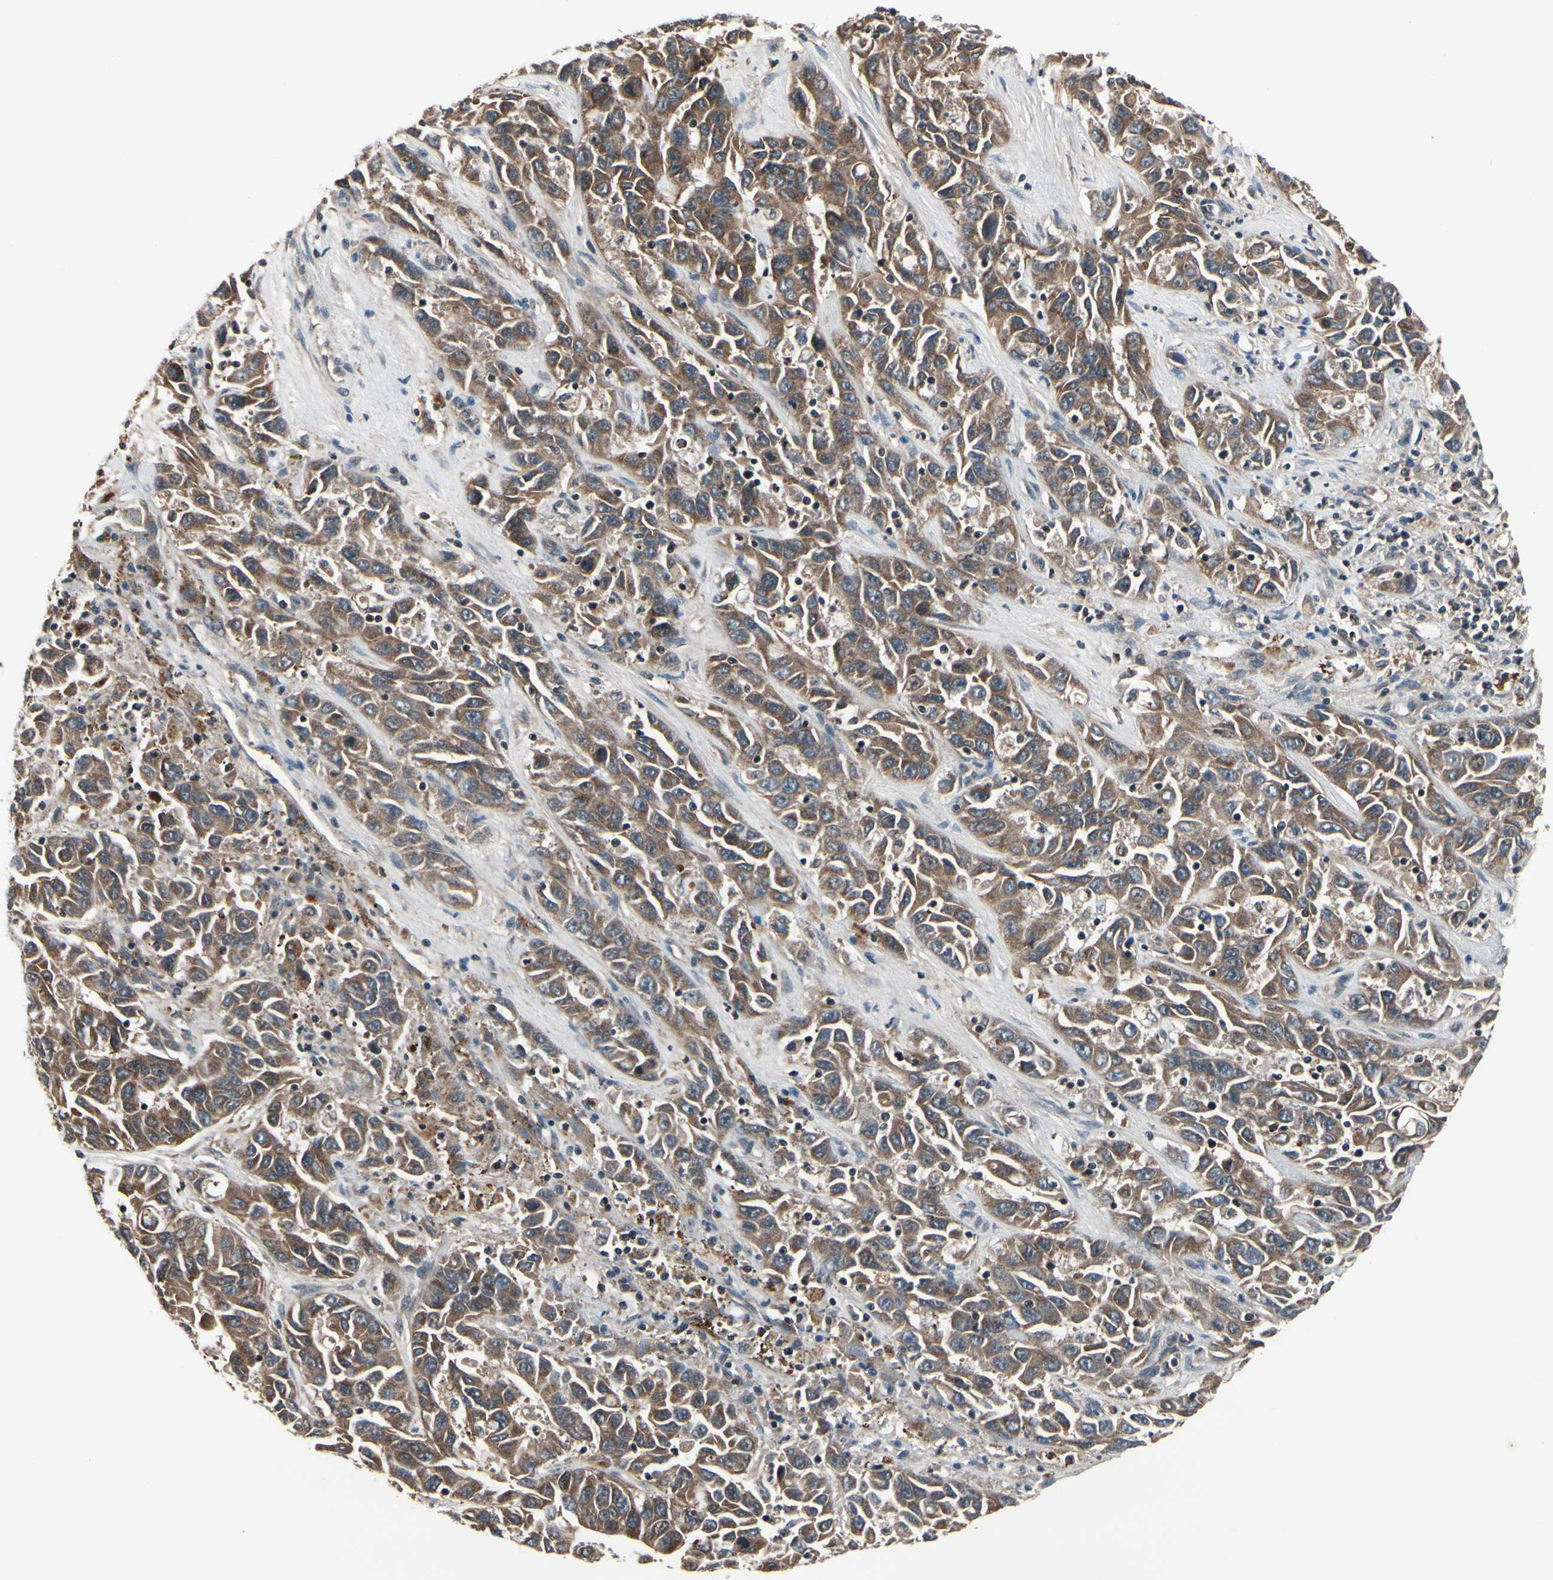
{"staining": {"intensity": "moderate", "quantity": ">75%", "location": "cytoplasmic/membranous"}, "tissue": "liver cancer", "cell_type": "Tumor cells", "image_type": "cancer", "snomed": [{"axis": "morphology", "description": "Cholangiocarcinoma"}, {"axis": "topography", "description": "Liver"}], "caption": "Cholangiocarcinoma (liver) was stained to show a protein in brown. There is medium levels of moderate cytoplasmic/membranous positivity in approximately >75% of tumor cells. (brown staining indicates protein expression, while blue staining denotes nuclei).", "gene": "MBTPS2", "patient": {"sex": "female", "age": 52}}